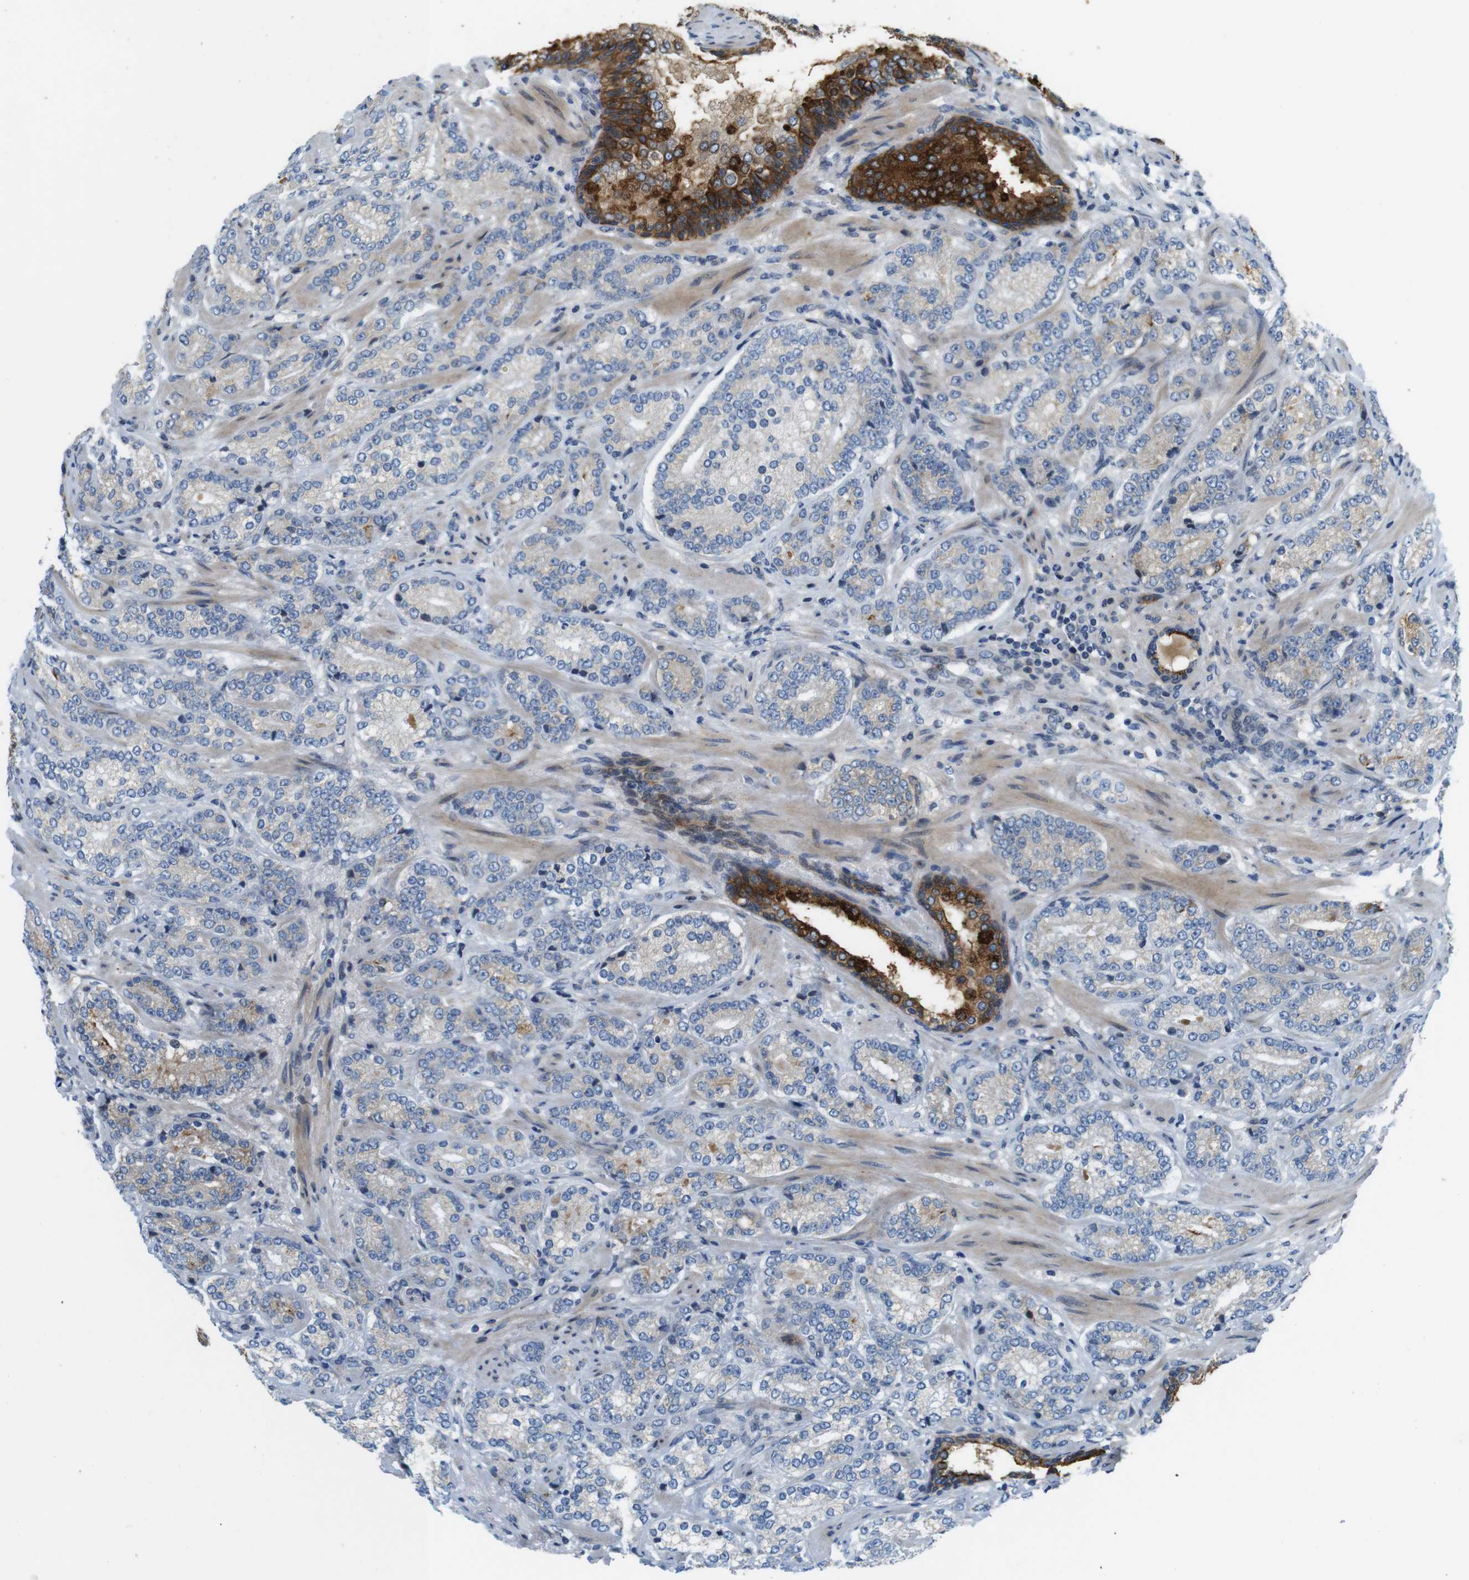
{"staining": {"intensity": "moderate", "quantity": "25%-75%", "location": "cytoplasmic/membranous"}, "tissue": "prostate cancer", "cell_type": "Tumor cells", "image_type": "cancer", "snomed": [{"axis": "morphology", "description": "Adenocarcinoma, High grade"}, {"axis": "topography", "description": "Prostate"}], "caption": "This image displays immunohistochemistry (IHC) staining of human prostate high-grade adenocarcinoma, with medium moderate cytoplasmic/membranous expression in approximately 25%-75% of tumor cells.", "gene": "ZDHHC3", "patient": {"sex": "male", "age": 61}}